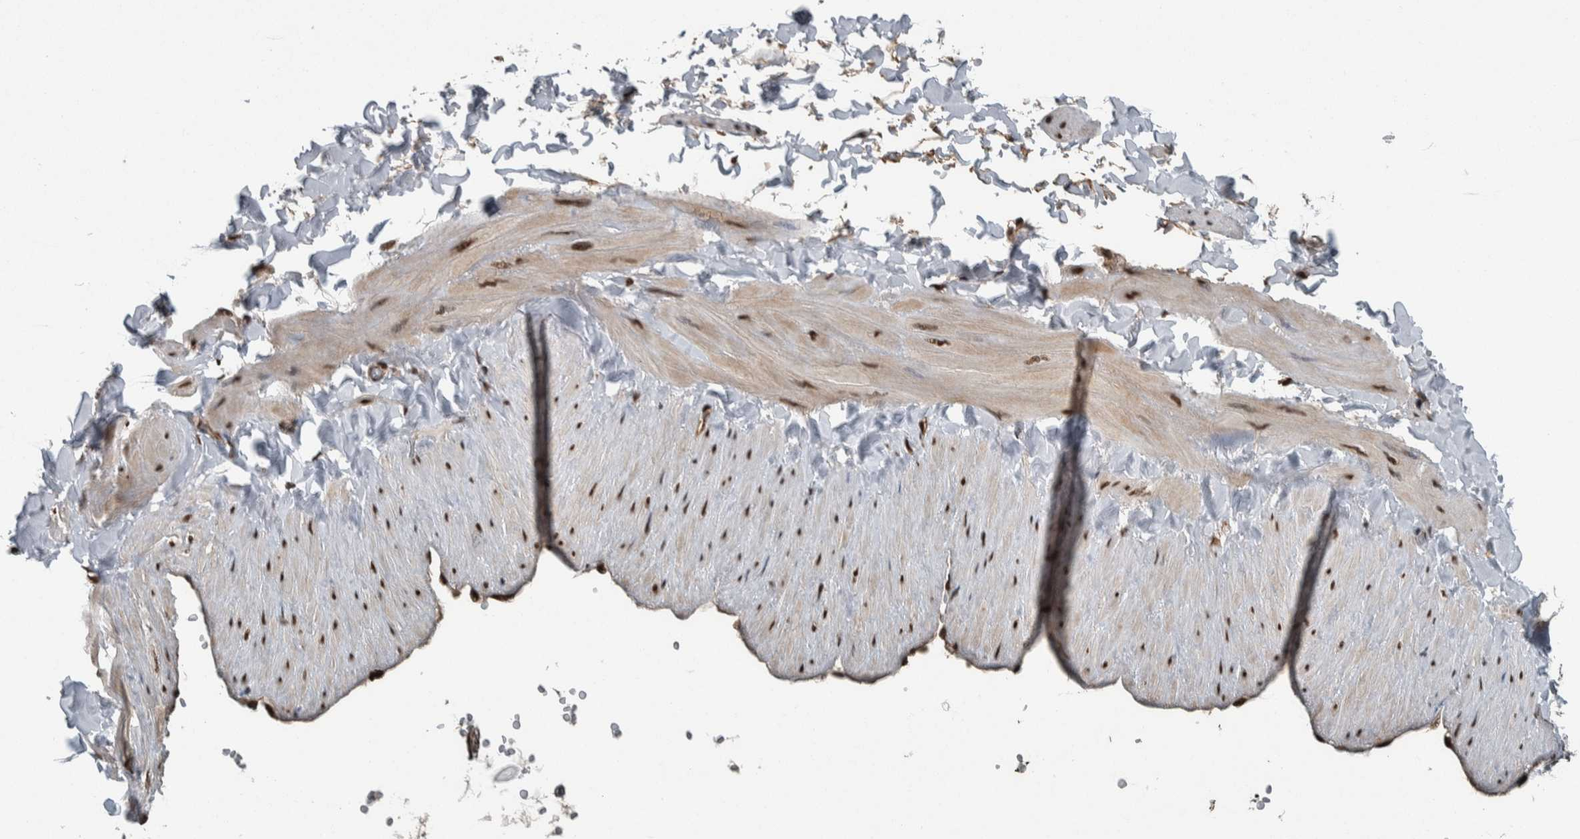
{"staining": {"intensity": "strong", "quantity": ">75%", "location": "nuclear"}, "tissue": "adipose tissue", "cell_type": "Adipocytes", "image_type": "normal", "snomed": [{"axis": "morphology", "description": "Normal tissue, NOS"}, {"axis": "topography", "description": "Adipose tissue"}, {"axis": "topography", "description": "Vascular tissue"}, {"axis": "topography", "description": "Peripheral nerve tissue"}], "caption": "Protein expression analysis of benign adipose tissue reveals strong nuclear positivity in approximately >75% of adipocytes. (IHC, brightfield microscopy, high magnification).", "gene": "FAM135B", "patient": {"sex": "male", "age": 25}}